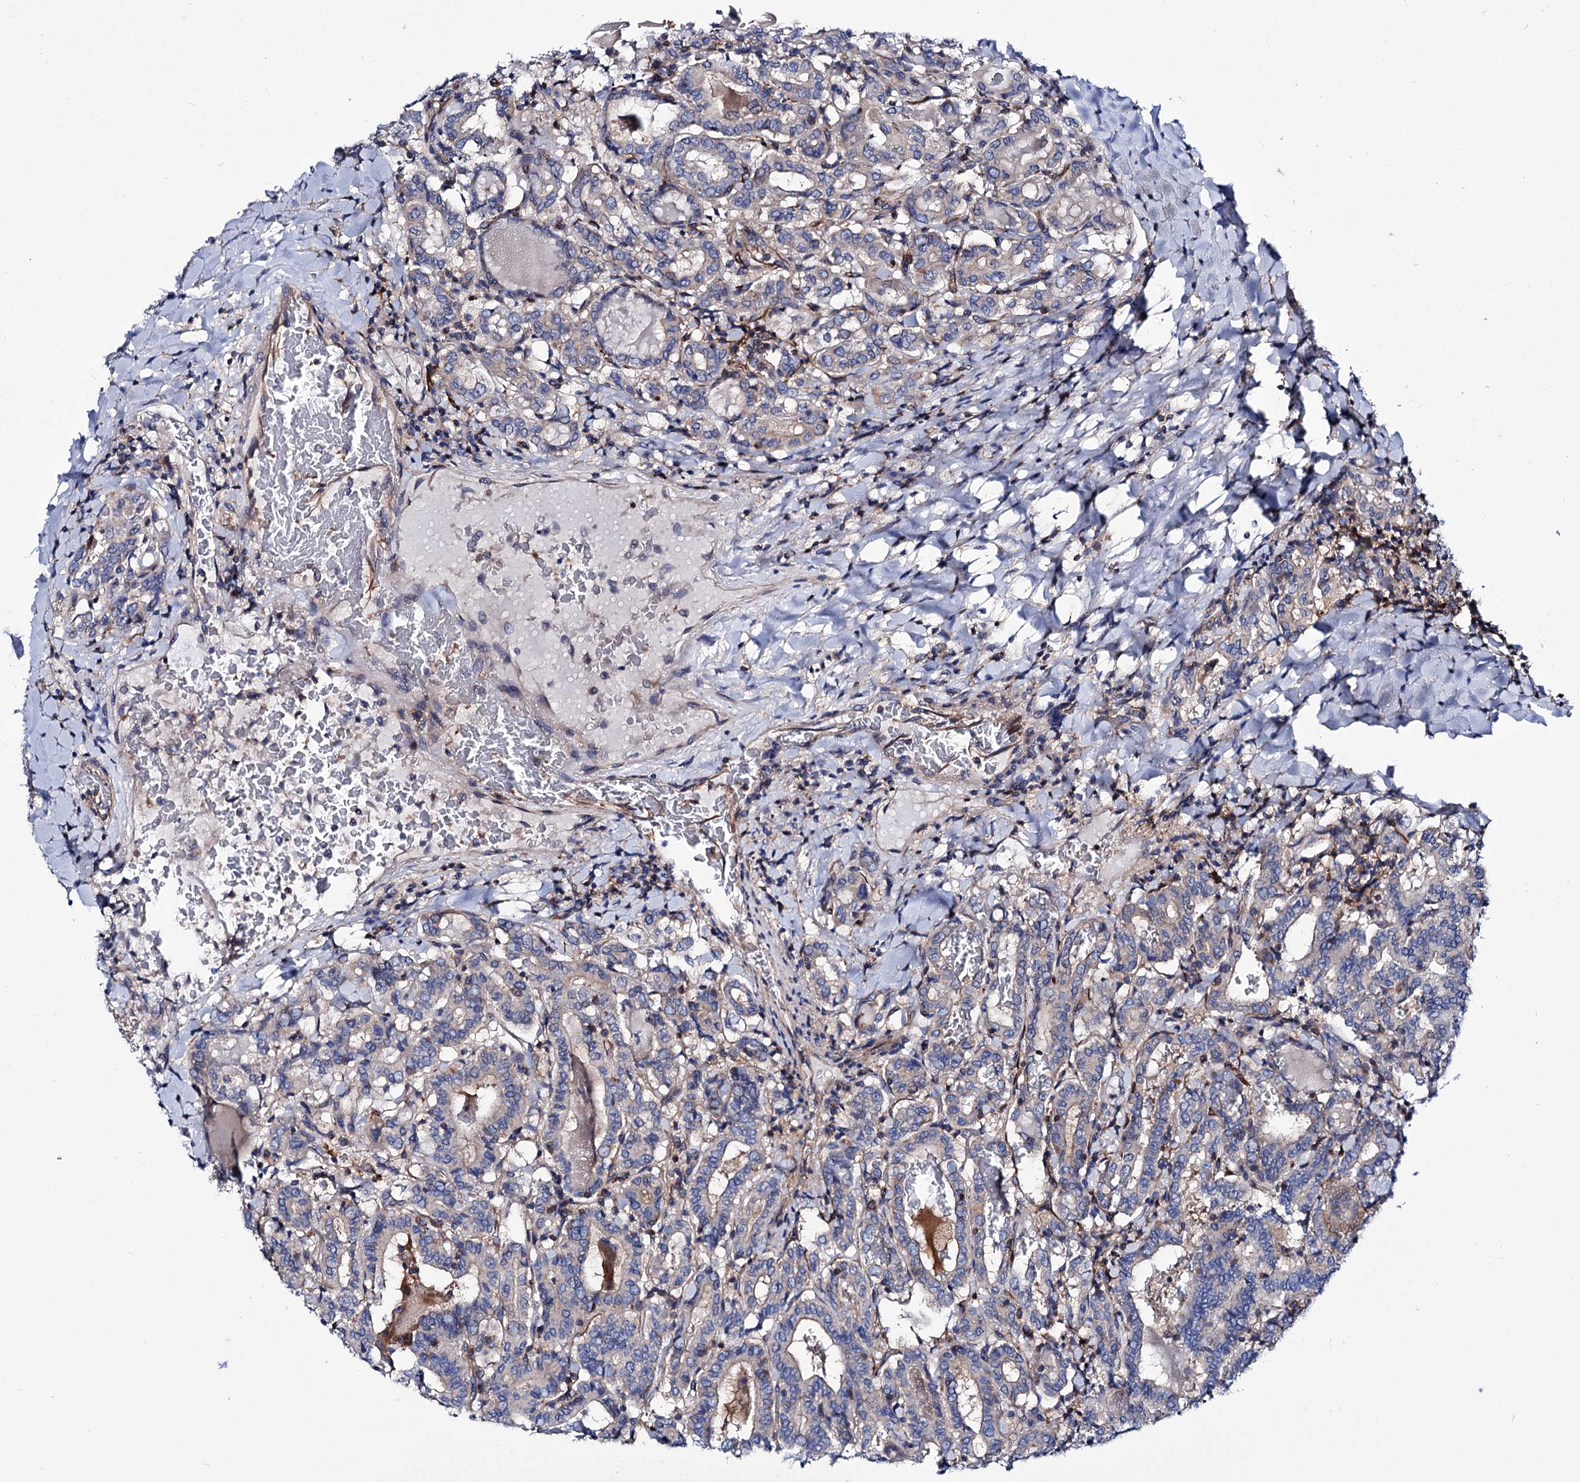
{"staining": {"intensity": "negative", "quantity": "none", "location": "none"}, "tissue": "thyroid cancer", "cell_type": "Tumor cells", "image_type": "cancer", "snomed": [{"axis": "morphology", "description": "Papillary adenocarcinoma, NOS"}, {"axis": "topography", "description": "Thyroid gland"}], "caption": "Immunohistochemistry of human thyroid cancer exhibits no staining in tumor cells.", "gene": "AXL", "patient": {"sex": "female", "age": 72}}